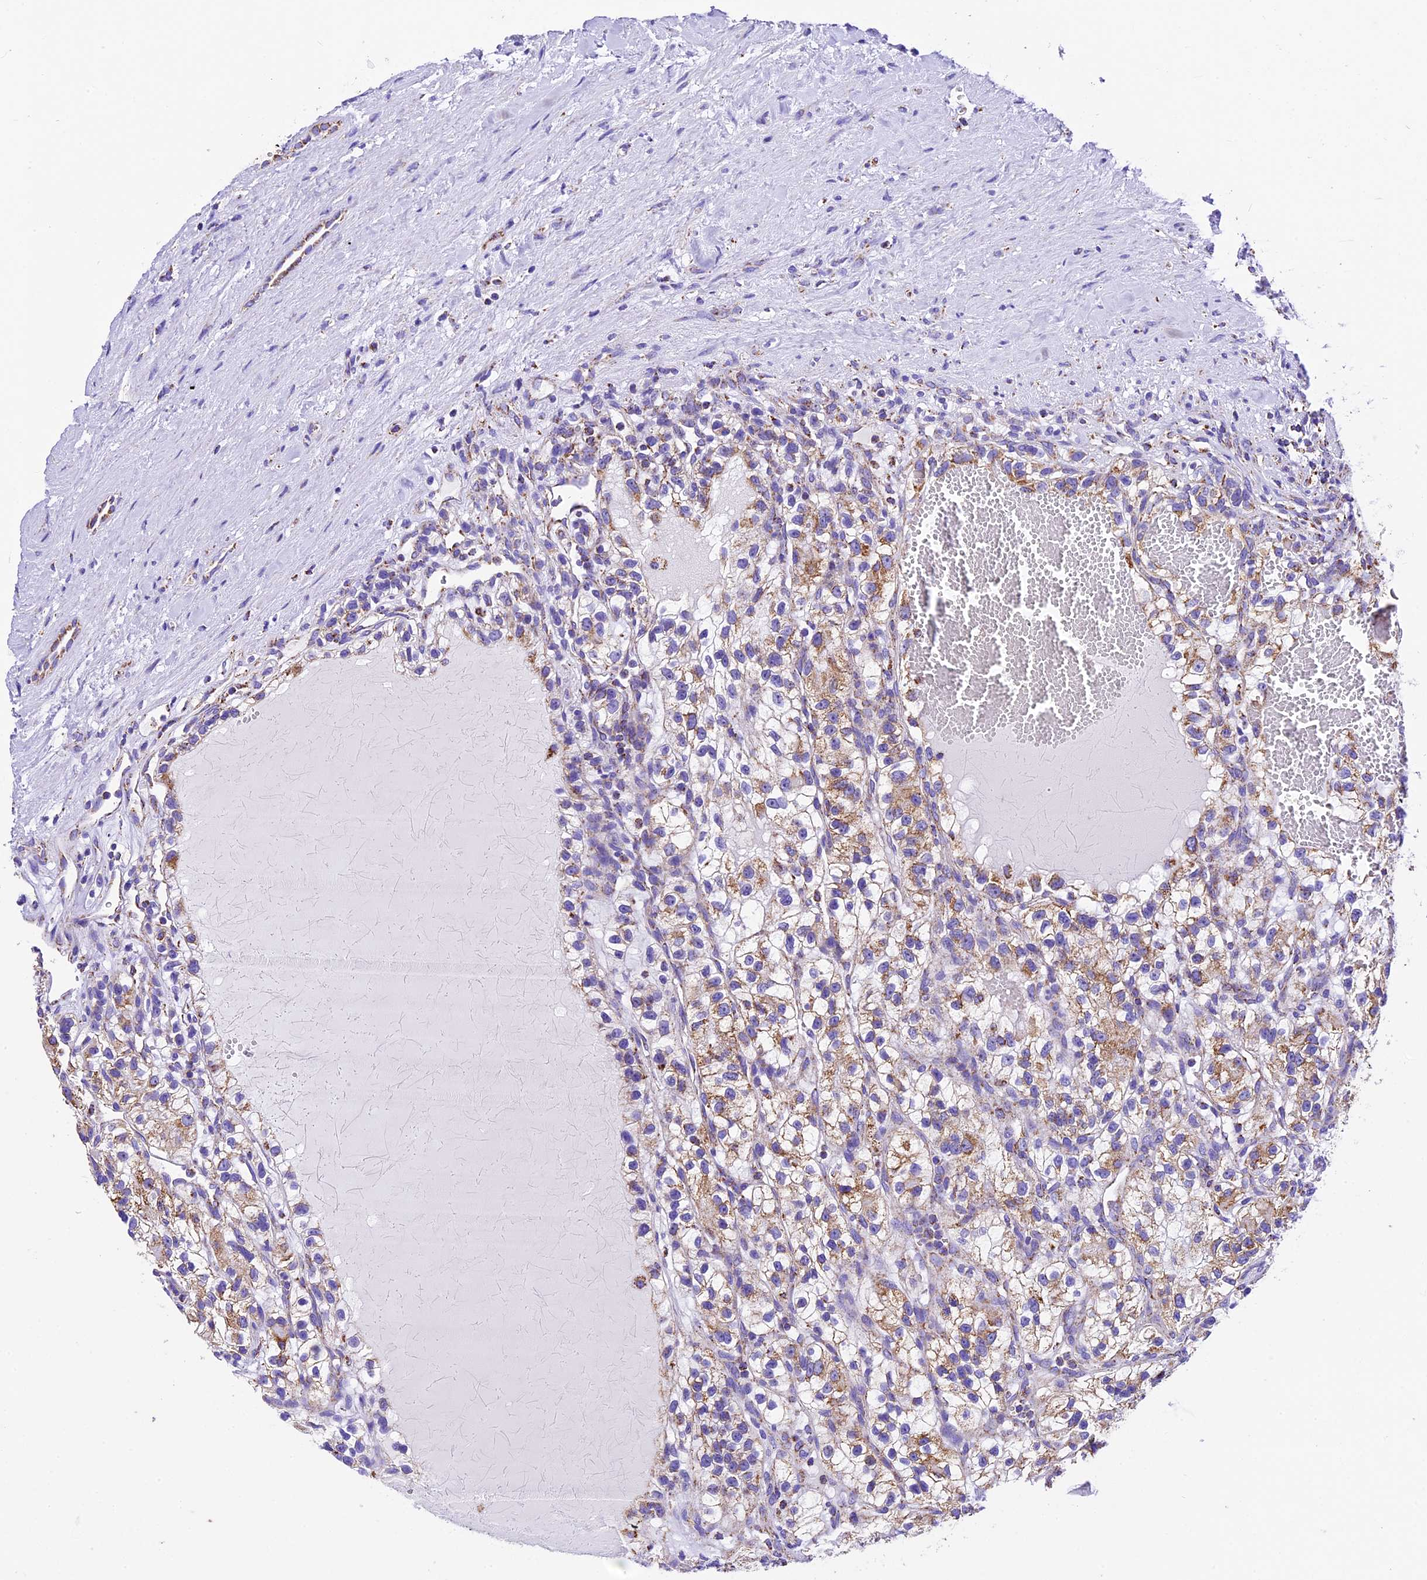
{"staining": {"intensity": "moderate", "quantity": "25%-75%", "location": "cytoplasmic/membranous"}, "tissue": "renal cancer", "cell_type": "Tumor cells", "image_type": "cancer", "snomed": [{"axis": "morphology", "description": "Adenocarcinoma, NOS"}, {"axis": "topography", "description": "Kidney"}], "caption": "DAB (3,3'-diaminobenzidine) immunohistochemical staining of human renal adenocarcinoma exhibits moderate cytoplasmic/membranous protein staining in about 25%-75% of tumor cells.", "gene": "DCAF5", "patient": {"sex": "female", "age": 57}}